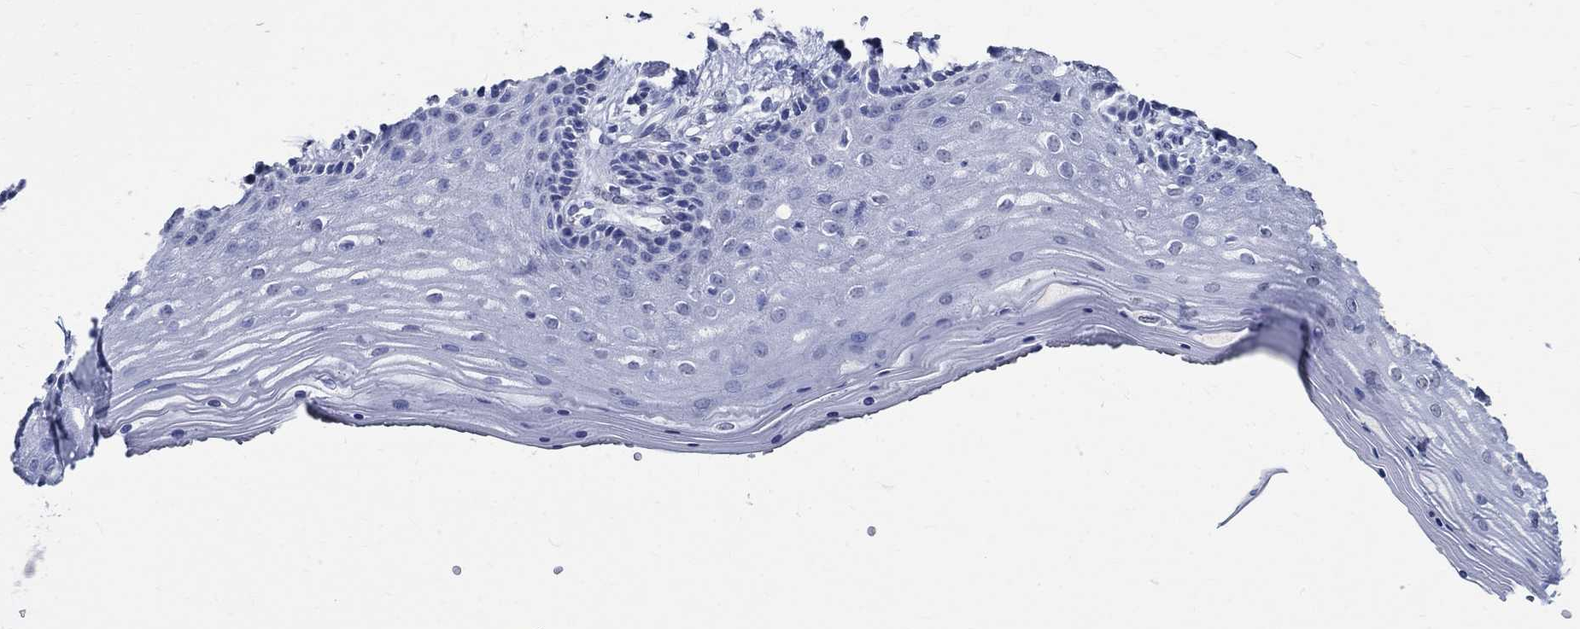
{"staining": {"intensity": "negative", "quantity": "none", "location": "none"}, "tissue": "vagina", "cell_type": "Squamous epithelial cells", "image_type": "normal", "snomed": [{"axis": "morphology", "description": "Normal tissue, NOS"}, {"axis": "topography", "description": "Vagina"}], "caption": "Immunohistochemistry (IHC) image of unremarkable vagina stained for a protein (brown), which displays no positivity in squamous epithelial cells.", "gene": "TSPAN16", "patient": {"sex": "female", "age": 45}}